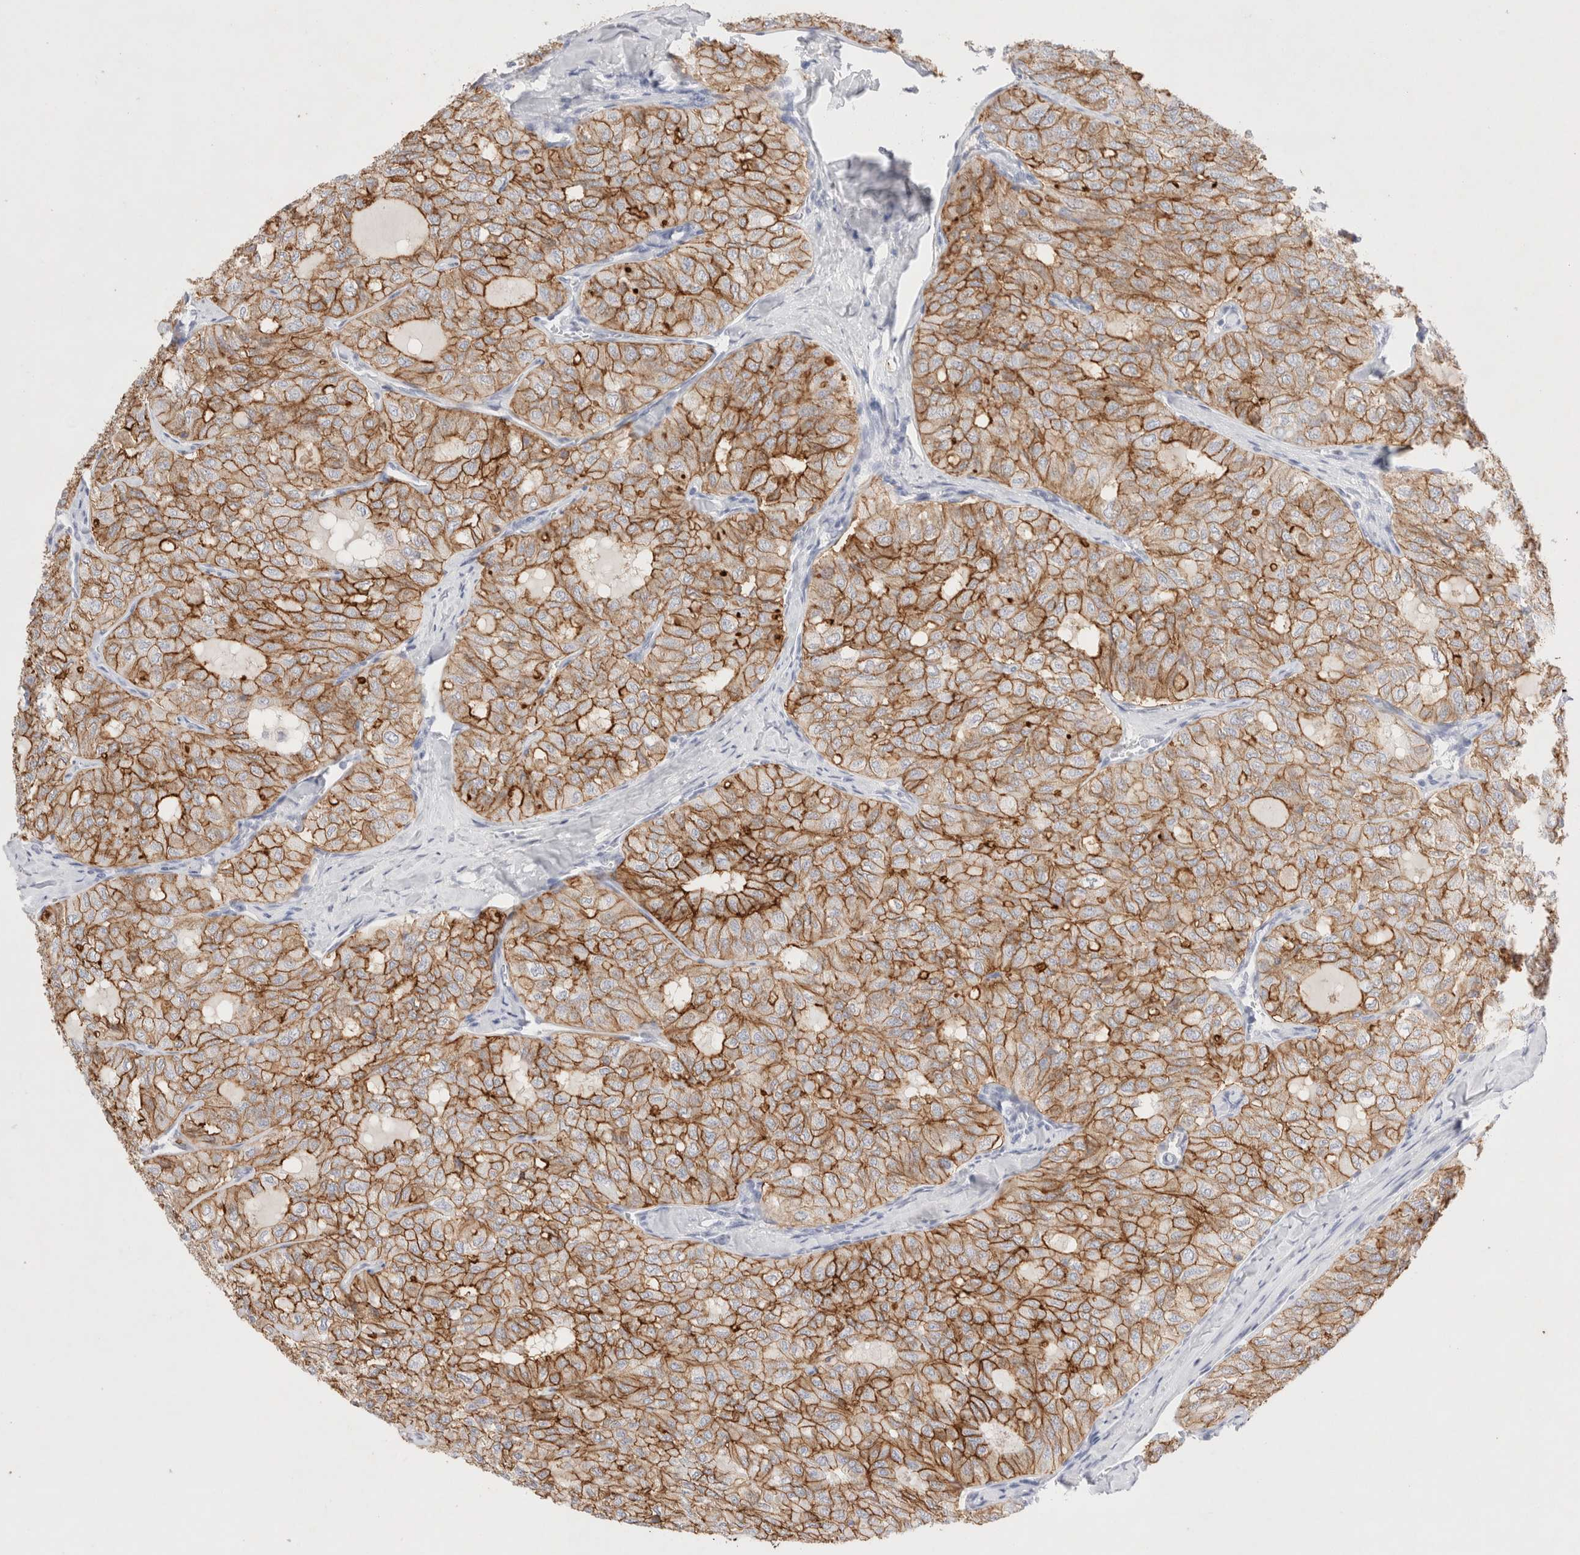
{"staining": {"intensity": "strong", "quantity": ">75%", "location": "cytoplasmic/membranous"}, "tissue": "thyroid cancer", "cell_type": "Tumor cells", "image_type": "cancer", "snomed": [{"axis": "morphology", "description": "Follicular adenoma carcinoma, NOS"}, {"axis": "topography", "description": "Thyroid gland"}], "caption": "Thyroid cancer (follicular adenoma carcinoma) stained for a protein shows strong cytoplasmic/membranous positivity in tumor cells.", "gene": "EPCAM", "patient": {"sex": "male", "age": 75}}